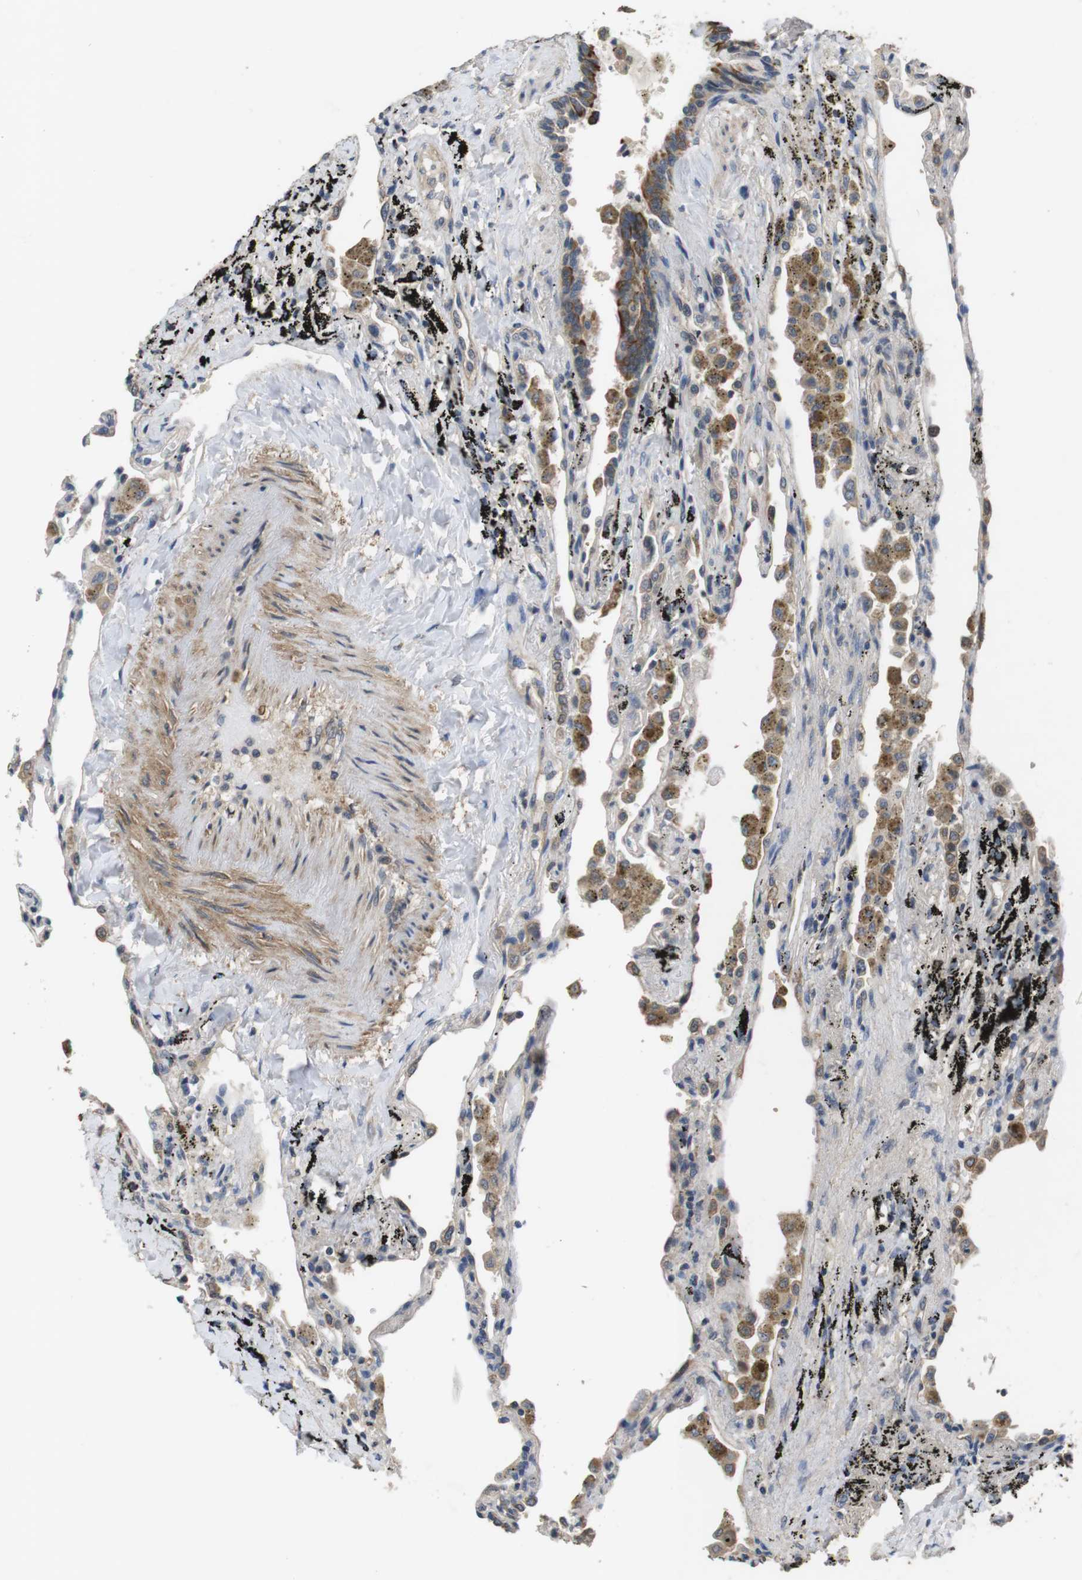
{"staining": {"intensity": "negative", "quantity": "none", "location": "none"}, "tissue": "lung", "cell_type": "Alveolar cells", "image_type": "normal", "snomed": [{"axis": "morphology", "description": "Normal tissue, NOS"}, {"axis": "topography", "description": "Lung"}], "caption": "Benign lung was stained to show a protein in brown. There is no significant positivity in alveolar cells. (DAB immunohistochemistry (IHC), high magnification).", "gene": "ADGRL3", "patient": {"sex": "male", "age": 59}}